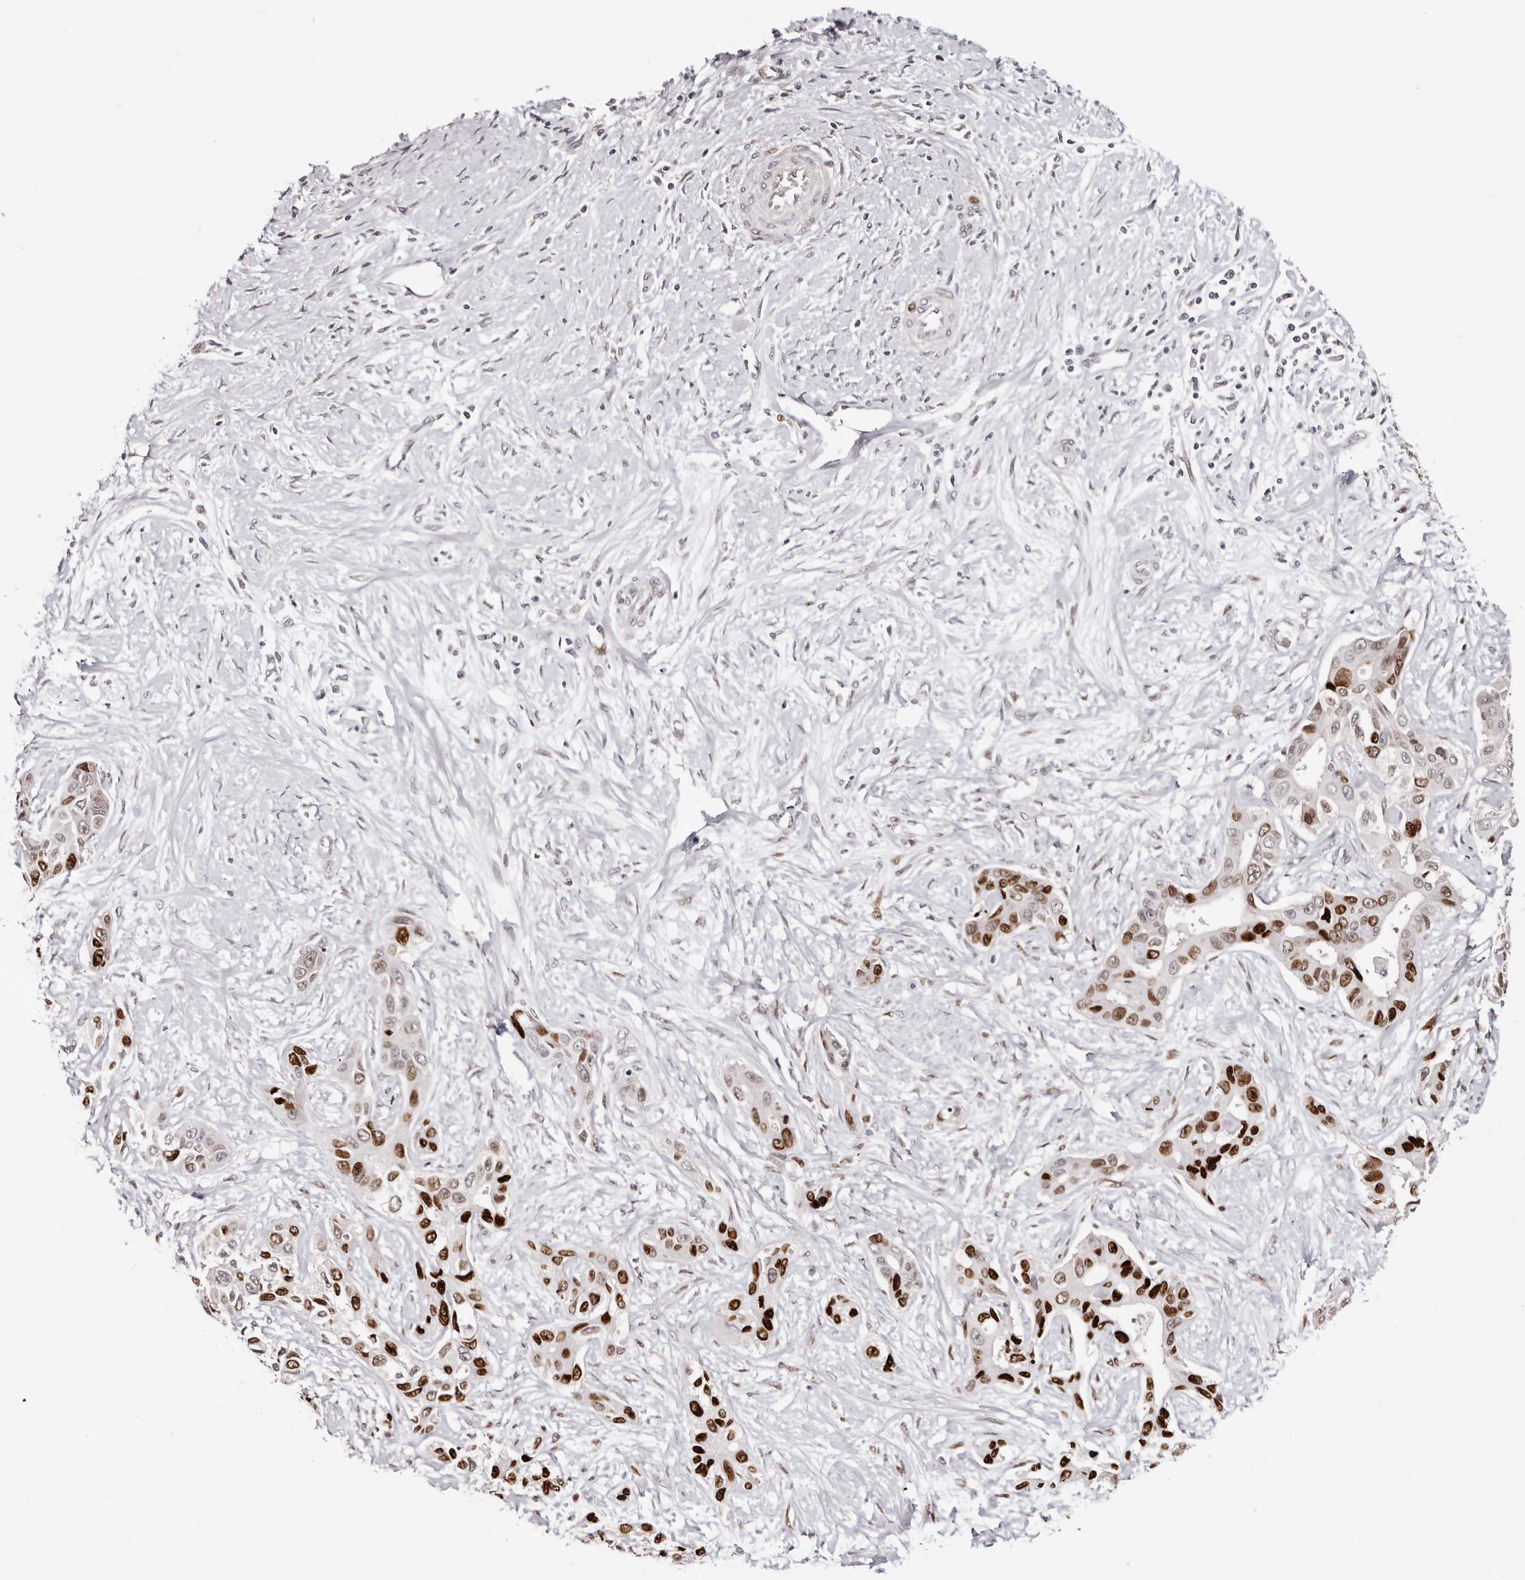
{"staining": {"intensity": "strong", "quantity": "25%-75%", "location": "nuclear"}, "tissue": "liver cancer", "cell_type": "Tumor cells", "image_type": "cancer", "snomed": [{"axis": "morphology", "description": "Cholangiocarcinoma"}, {"axis": "topography", "description": "Liver"}], "caption": "The micrograph shows immunohistochemical staining of cholangiocarcinoma (liver). There is strong nuclear positivity is appreciated in approximately 25%-75% of tumor cells.", "gene": "NUP153", "patient": {"sex": "male", "age": 59}}